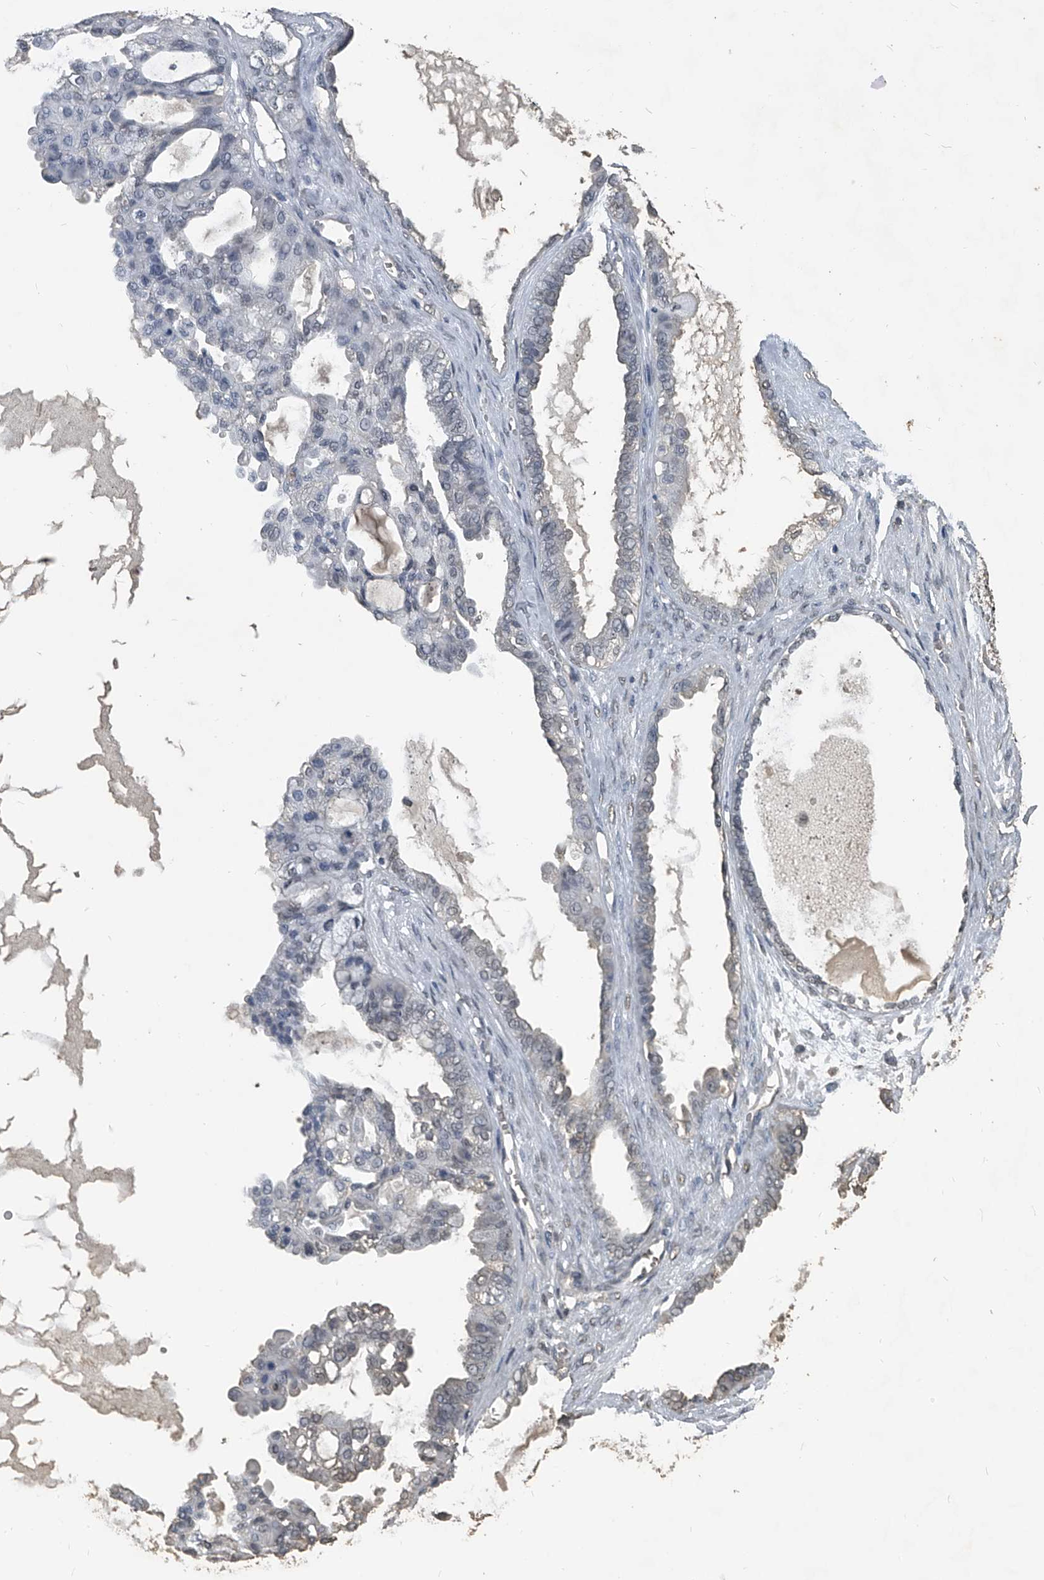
{"staining": {"intensity": "negative", "quantity": "none", "location": "none"}, "tissue": "ovarian cancer", "cell_type": "Tumor cells", "image_type": "cancer", "snomed": [{"axis": "morphology", "description": "Carcinoma, NOS"}, {"axis": "morphology", "description": "Carcinoma, endometroid"}, {"axis": "topography", "description": "Ovary"}], "caption": "High magnification brightfield microscopy of ovarian endometroid carcinoma stained with DAB (brown) and counterstained with hematoxylin (blue): tumor cells show no significant expression.", "gene": "MATR3", "patient": {"sex": "female", "age": 50}}